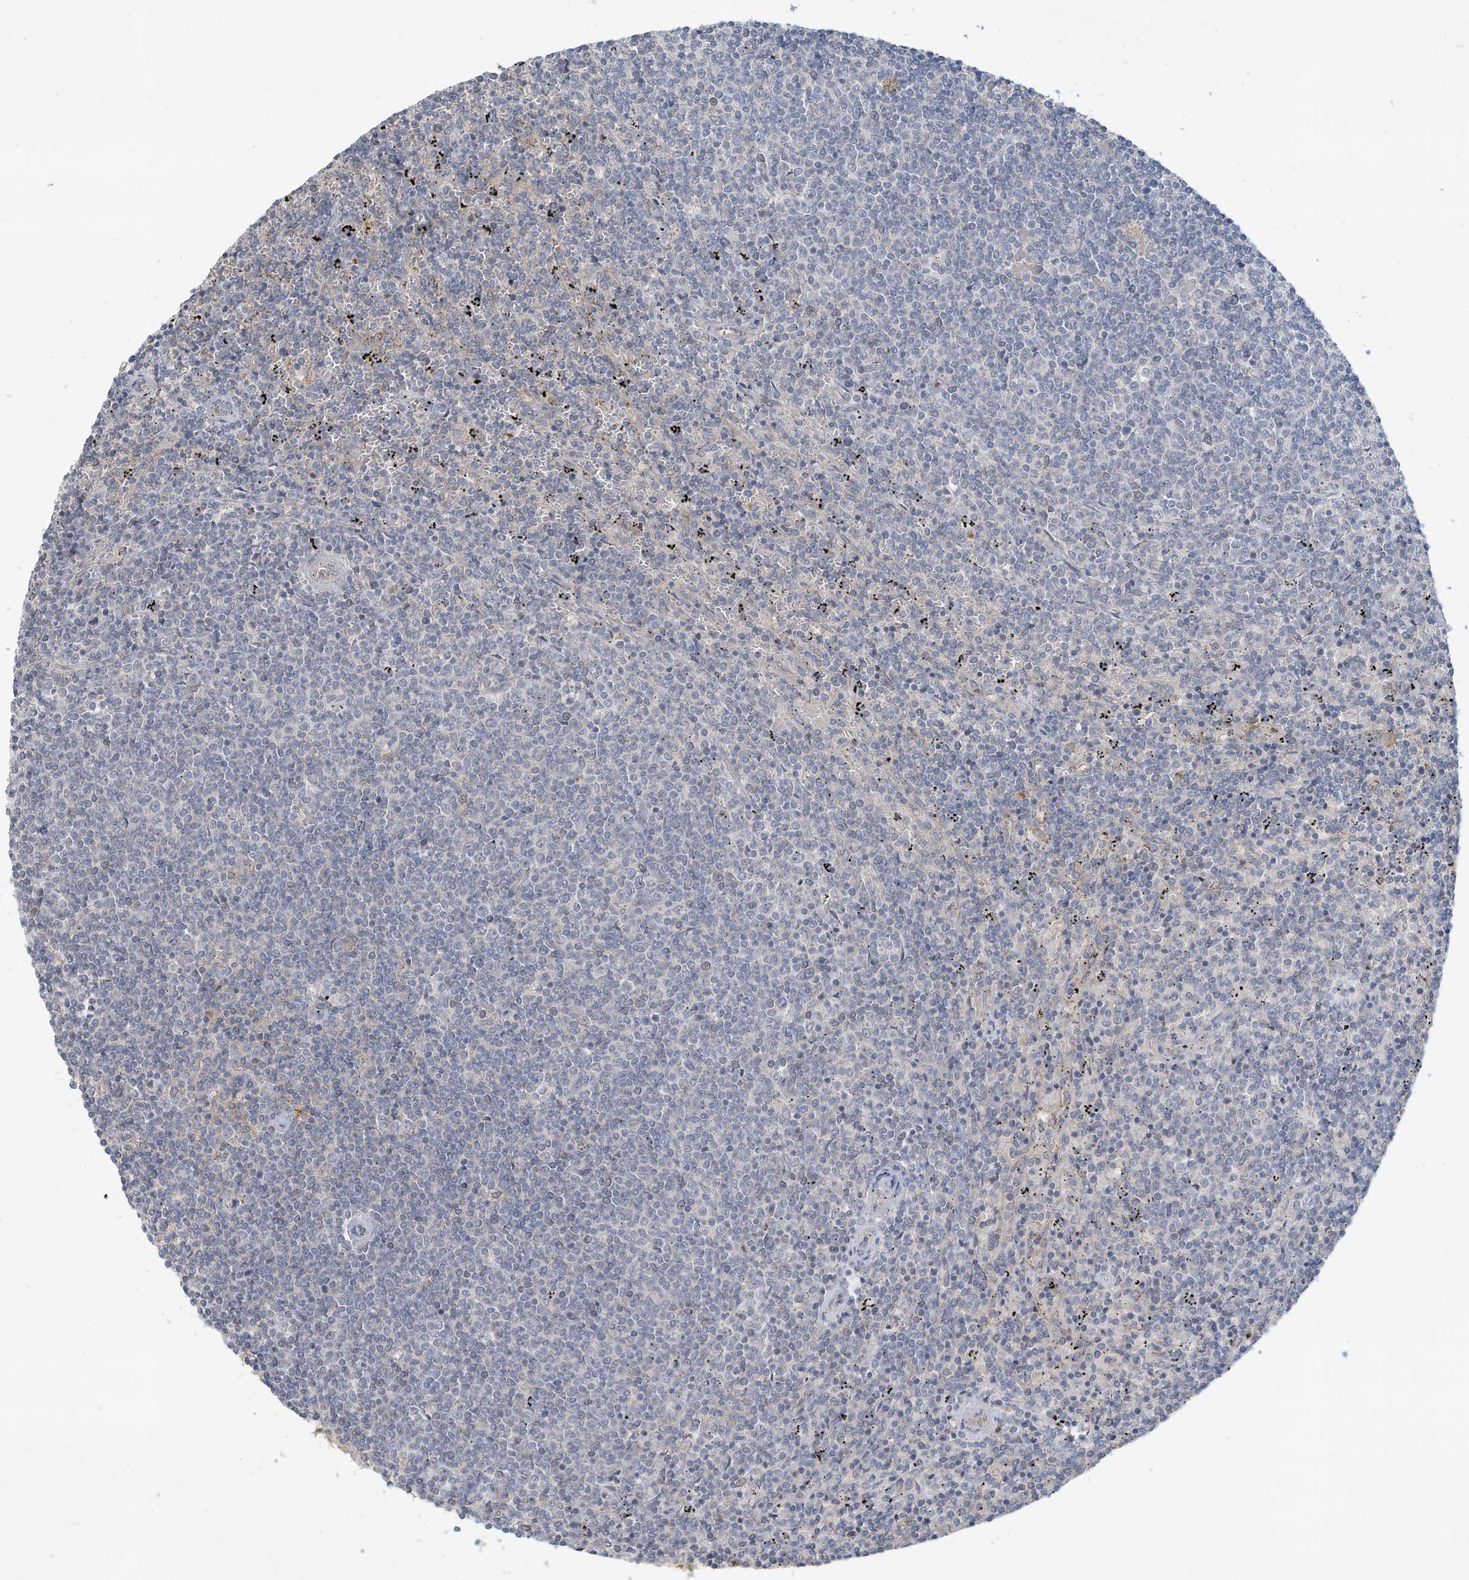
{"staining": {"intensity": "negative", "quantity": "none", "location": "none"}, "tissue": "lymphoma", "cell_type": "Tumor cells", "image_type": "cancer", "snomed": [{"axis": "morphology", "description": "Malignant lymphoma, non-Hodgkin's type, Low grade"}, {"axis": "topography", "description": "Spleen"}], "caption": "Immunohistochemistry (IHC) image of human low-grade malignant lymphoma, non-Hodgkin's type stained for a protein (brown), which displays no staining in tumor cells.", "gene": "HAS3", "patient": {"sex": "female", "age": 50}}